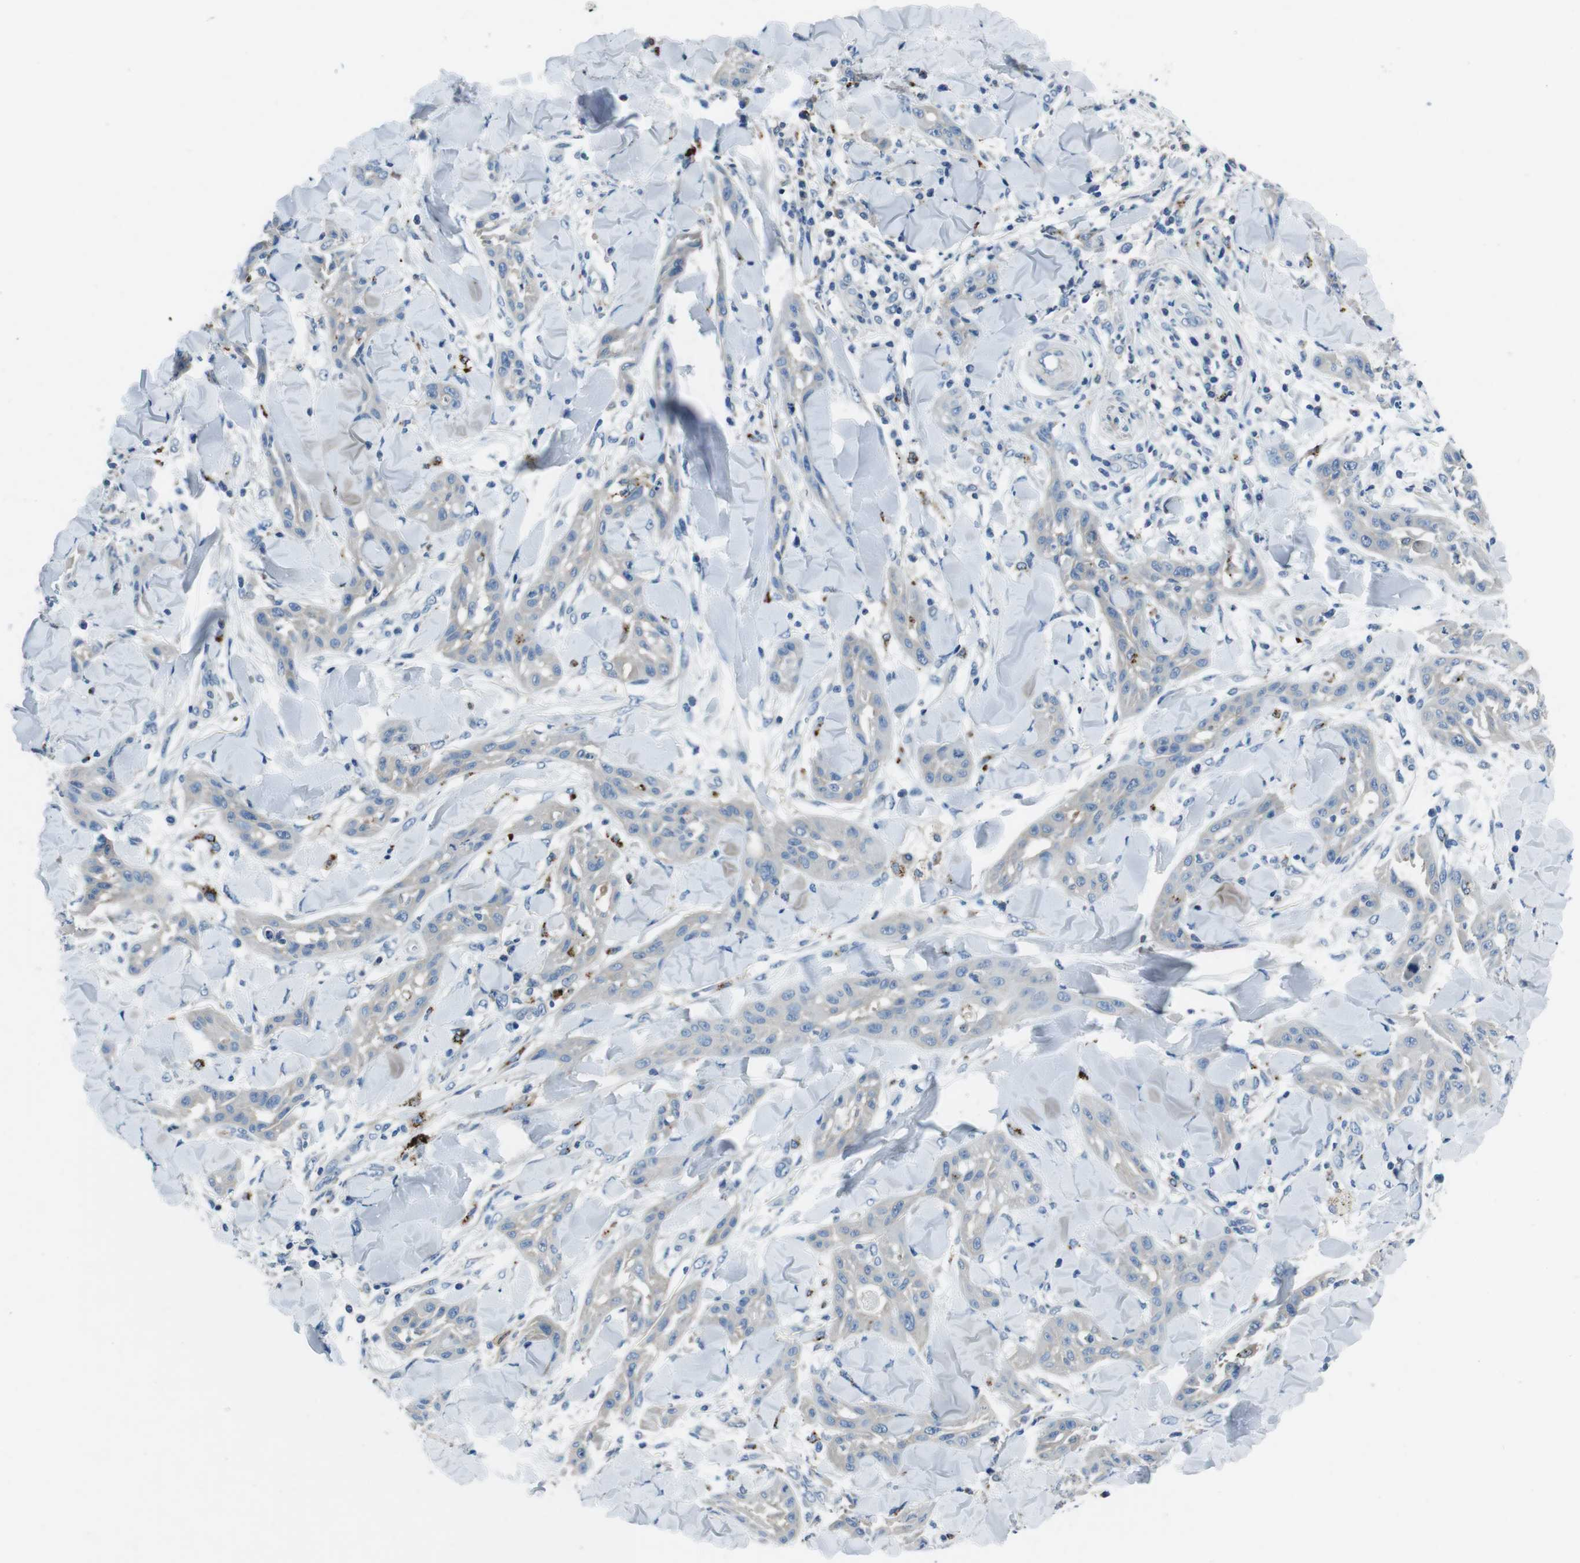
{"staining": {"intensity": "negative", "quantity": "none", "location": "none"}, "tissue": "skin cancer", "cell_type": "Tumor cells", "image_type": "cancer", "snomed": [{"axis": "morphology", "description": "Squamous cell carcinoma, NOS"}, {"axis": "topography", "description": "Skin"}], "caption": "The photomicrograph shows no staining of tumor cells in skin cancer (squamous cell carcinoma).", "gene": "TULP3", "patient": {"sex": "male", "age": 24}}